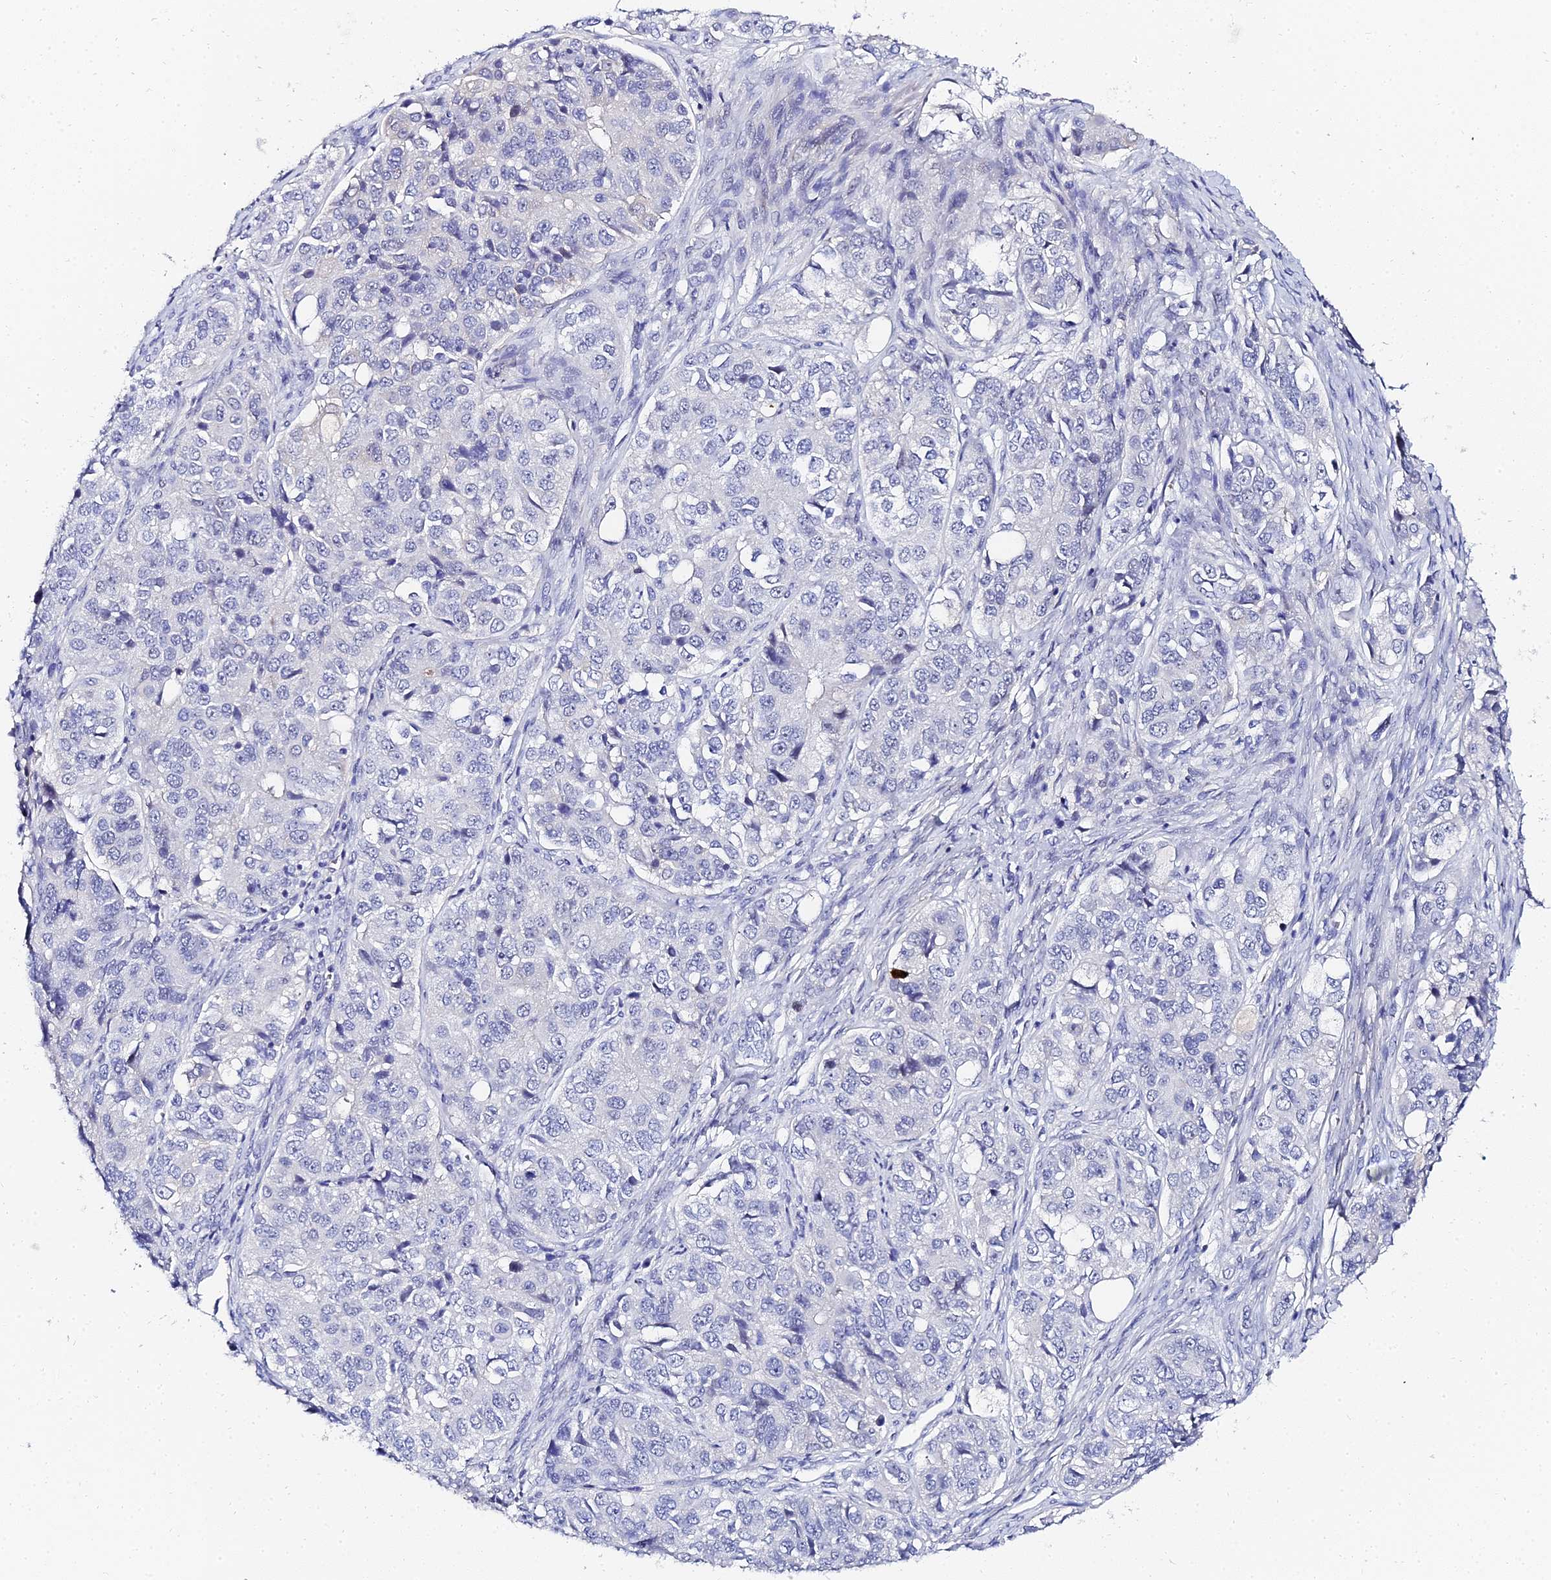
{"staining": {"intensity": "negative", "quantity": "none", "location": "none"}, "tissue": "ovarian cancer", "cell_type": "Tumor cells", "image_type": "cancer", "snomed": [{"axis": "morphology", "description": "Carcinoma, endometroid"}, {"axis": "topography", "description": "Ovary"}], "caption": "DAB (3,3'-diaminobenzidine) immunohistochemical staining of ovarian cancer (endometroid carcinoma) exhibits no significant staining in tumor cells.", "gene": "KRT17", "patient": {"sex": "female", "age": 51}}